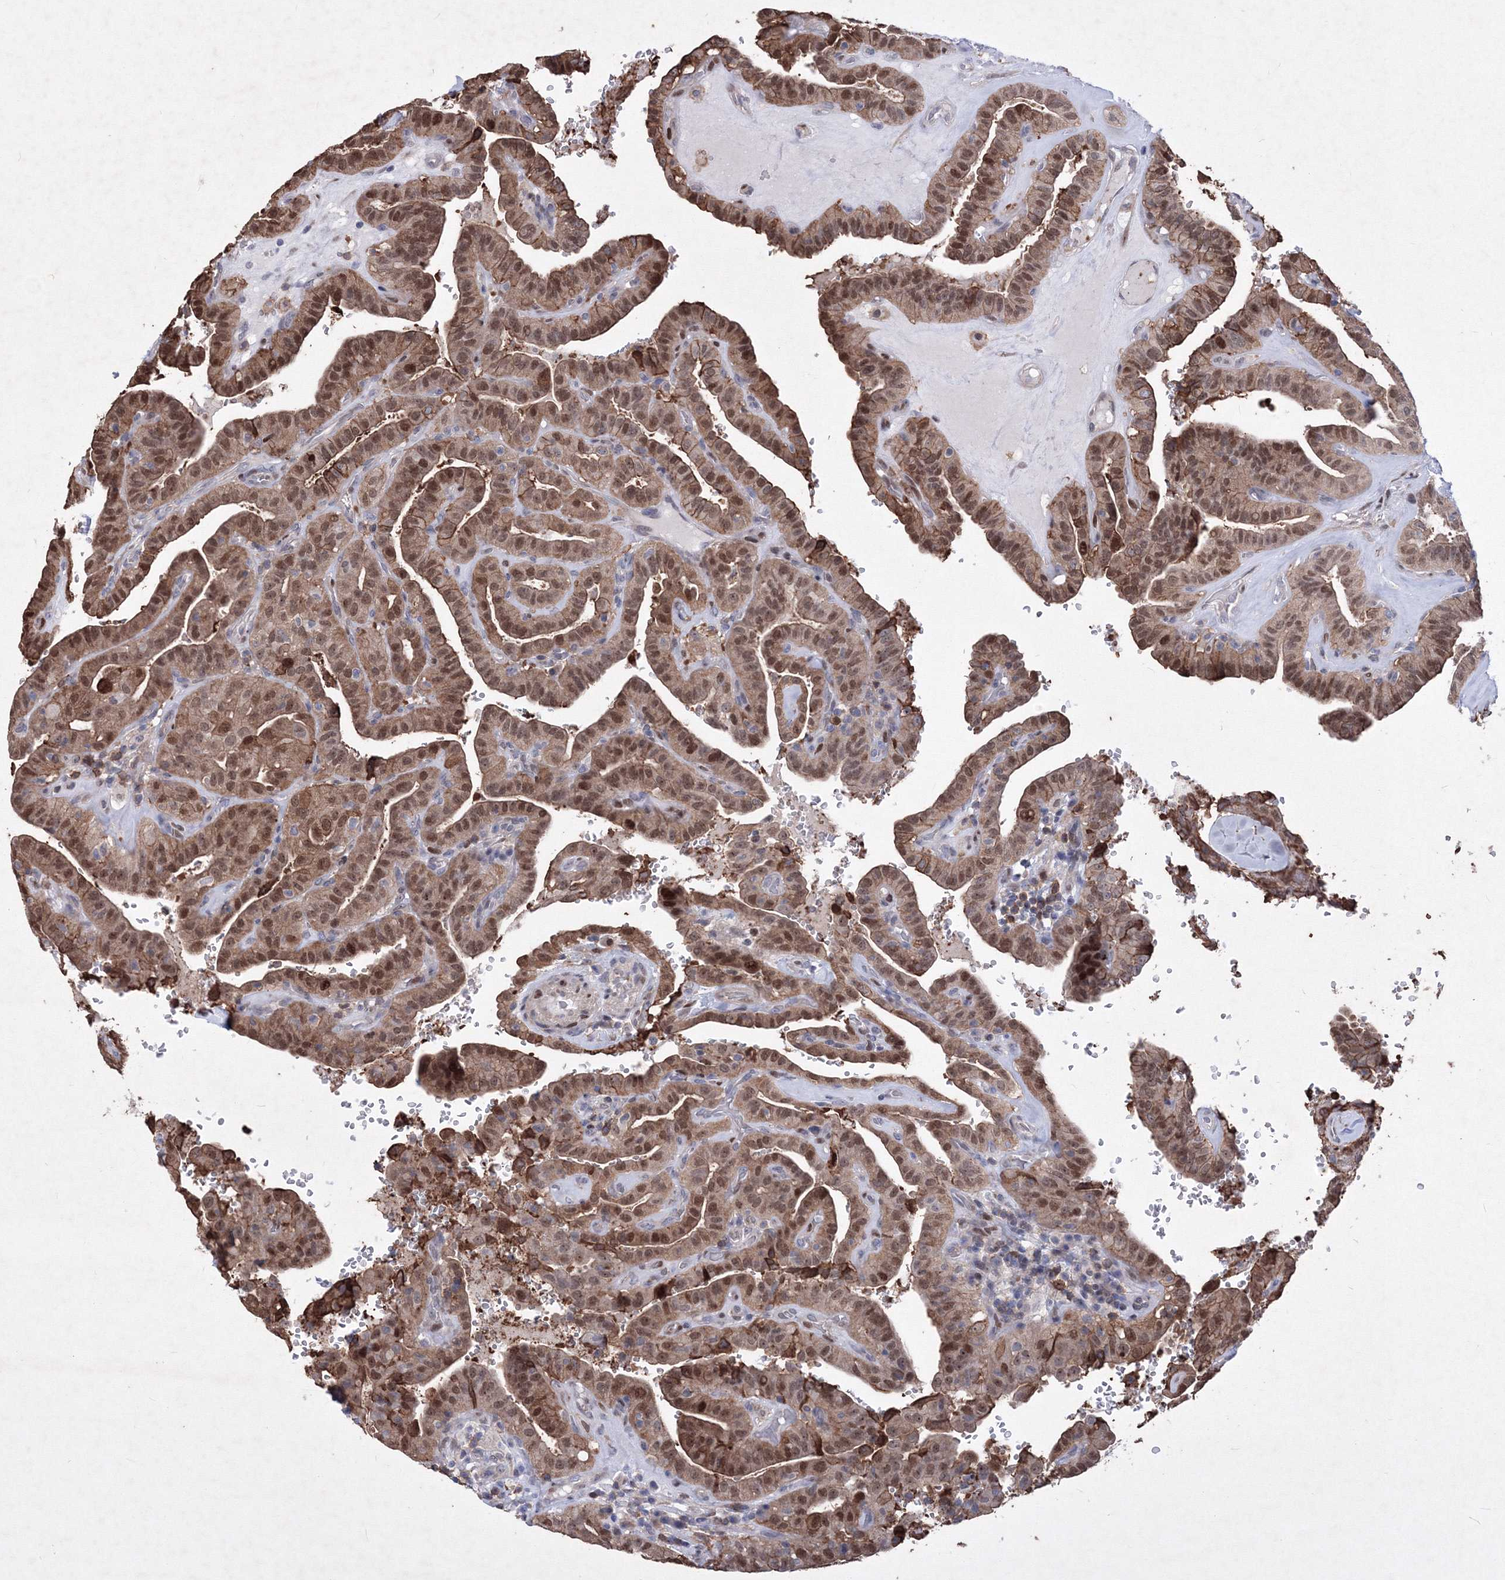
{"staining": {"intensity": "moderate", "quantity": ">75%", "location": "cytoplasmic/membranous,nuclear"}, "tissue": "thyroid cancer", "cell_type": "Tumor cells", "image_type": "cancer", "snomed": [{"axis": "morphology", "description": "Papillary adenocarcinoma, NOS"}, {"axis": "topography", "description": "Thyroid gland"}], "caption": "Tumor cells exhibit moderate cytoplasmic/membranous and nuclear staining in approximately >75% of cells in thyroid papillary adenocarcinoma. Nuclei are stained in blue.", "gene": "RNPEPL1", "patient": {"sex": "male", "age": 77}}